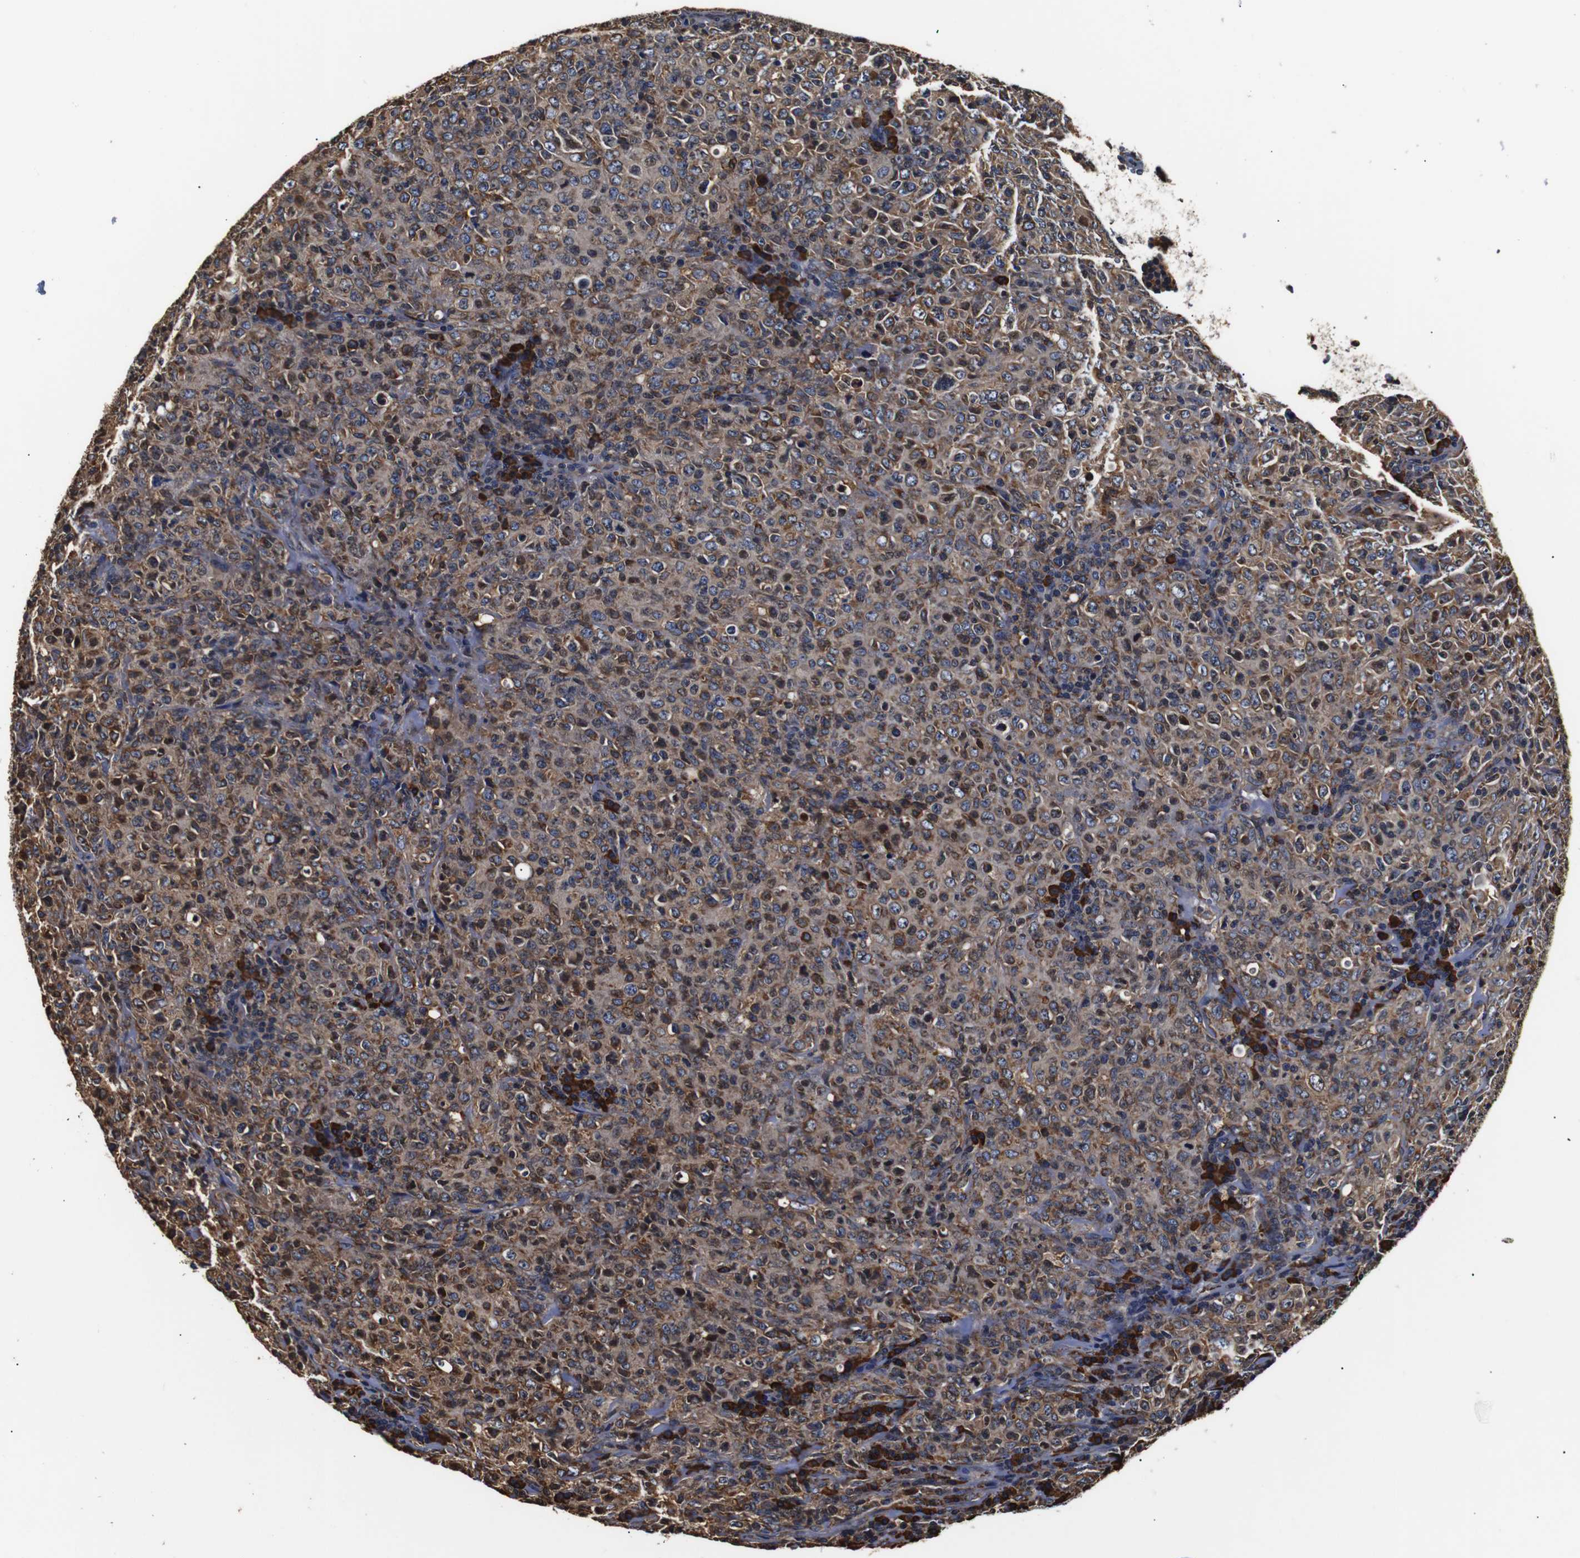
{"staining": {"intensity": "moderate", "quantity": ">75%", "location": "cytoplasmic/membranous"}, "tissue": "lymphoma", "cell_type": "Tumor cells", "image_type": "cancer", "snomed": [{"axis": "morphology", "description": "Malignant lymphoma, non-Hodgkin's type, High grade"}, {"axis": "topography", "description": "Tonsil"}], "caption": "Lymphoma was stained to show a protein in brown. There is medium levels of moderate cytoplasmic/membranous staining in approximately >75% of tumor cells.", "gene": "HHIP", "patient": {"sex": "female", "age": 36}}